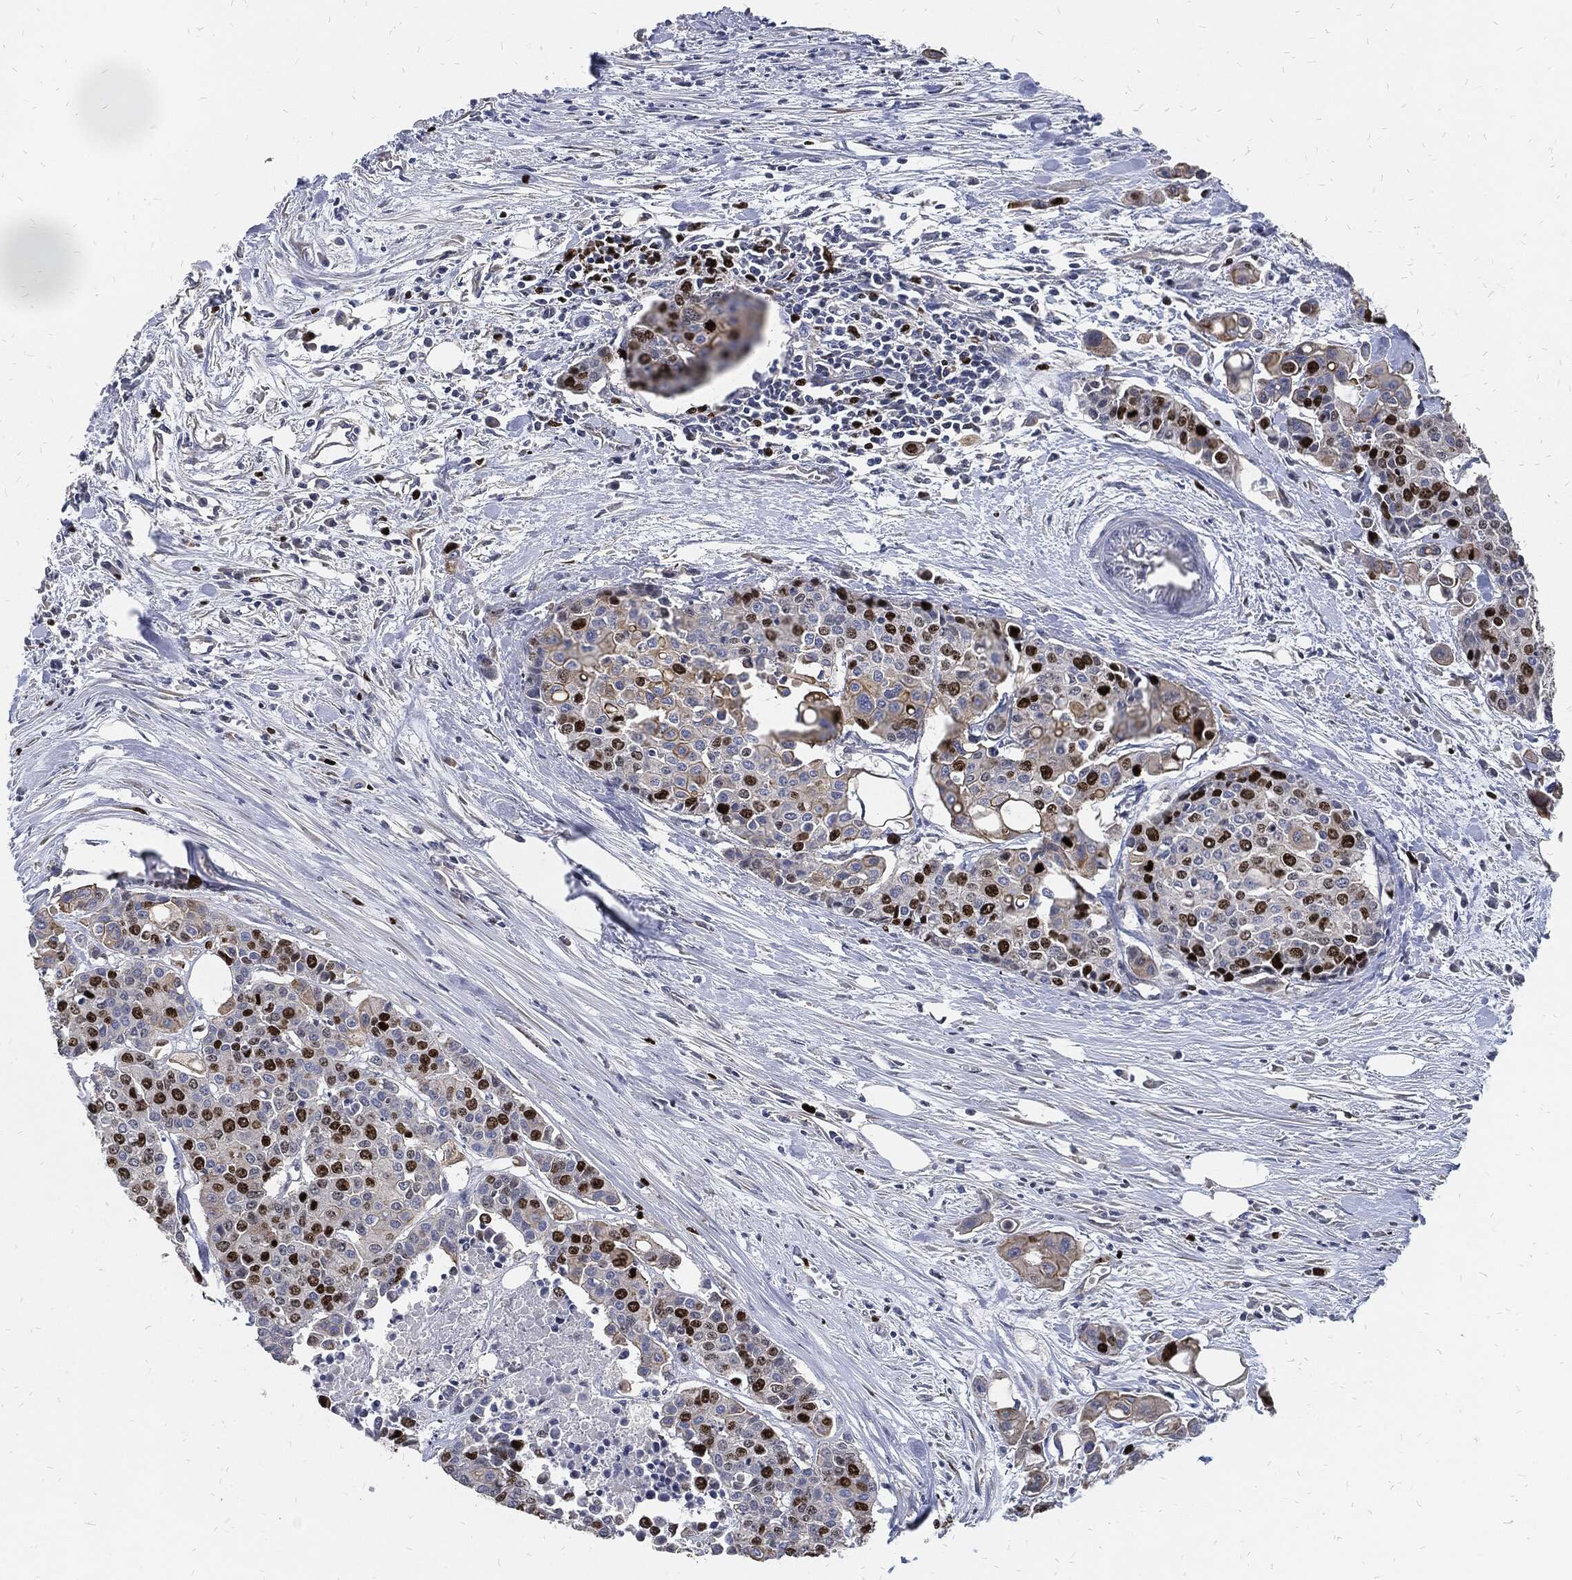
{"staining": {"intensity": "strong", "quantity": "25%-75%", "location": "nuclear"}, "tissue": "carcinoid", "cell_type": "Tumor cells", "image_type": "cancer", "snomed": [{"axis": "morphology", "description": "Carcinoid, malignant, NOS"}, {"axis": "topography", "description": "Colon"}], "caption": "A high-resolution photomicrograph shows immunohistochemistry staining of carcinoid, which exhibits strong nuclear staining in approximately 25%-75% of tumor cells.", "gene": "MKI67", "patient": {"sex": "male", "age": 81}}